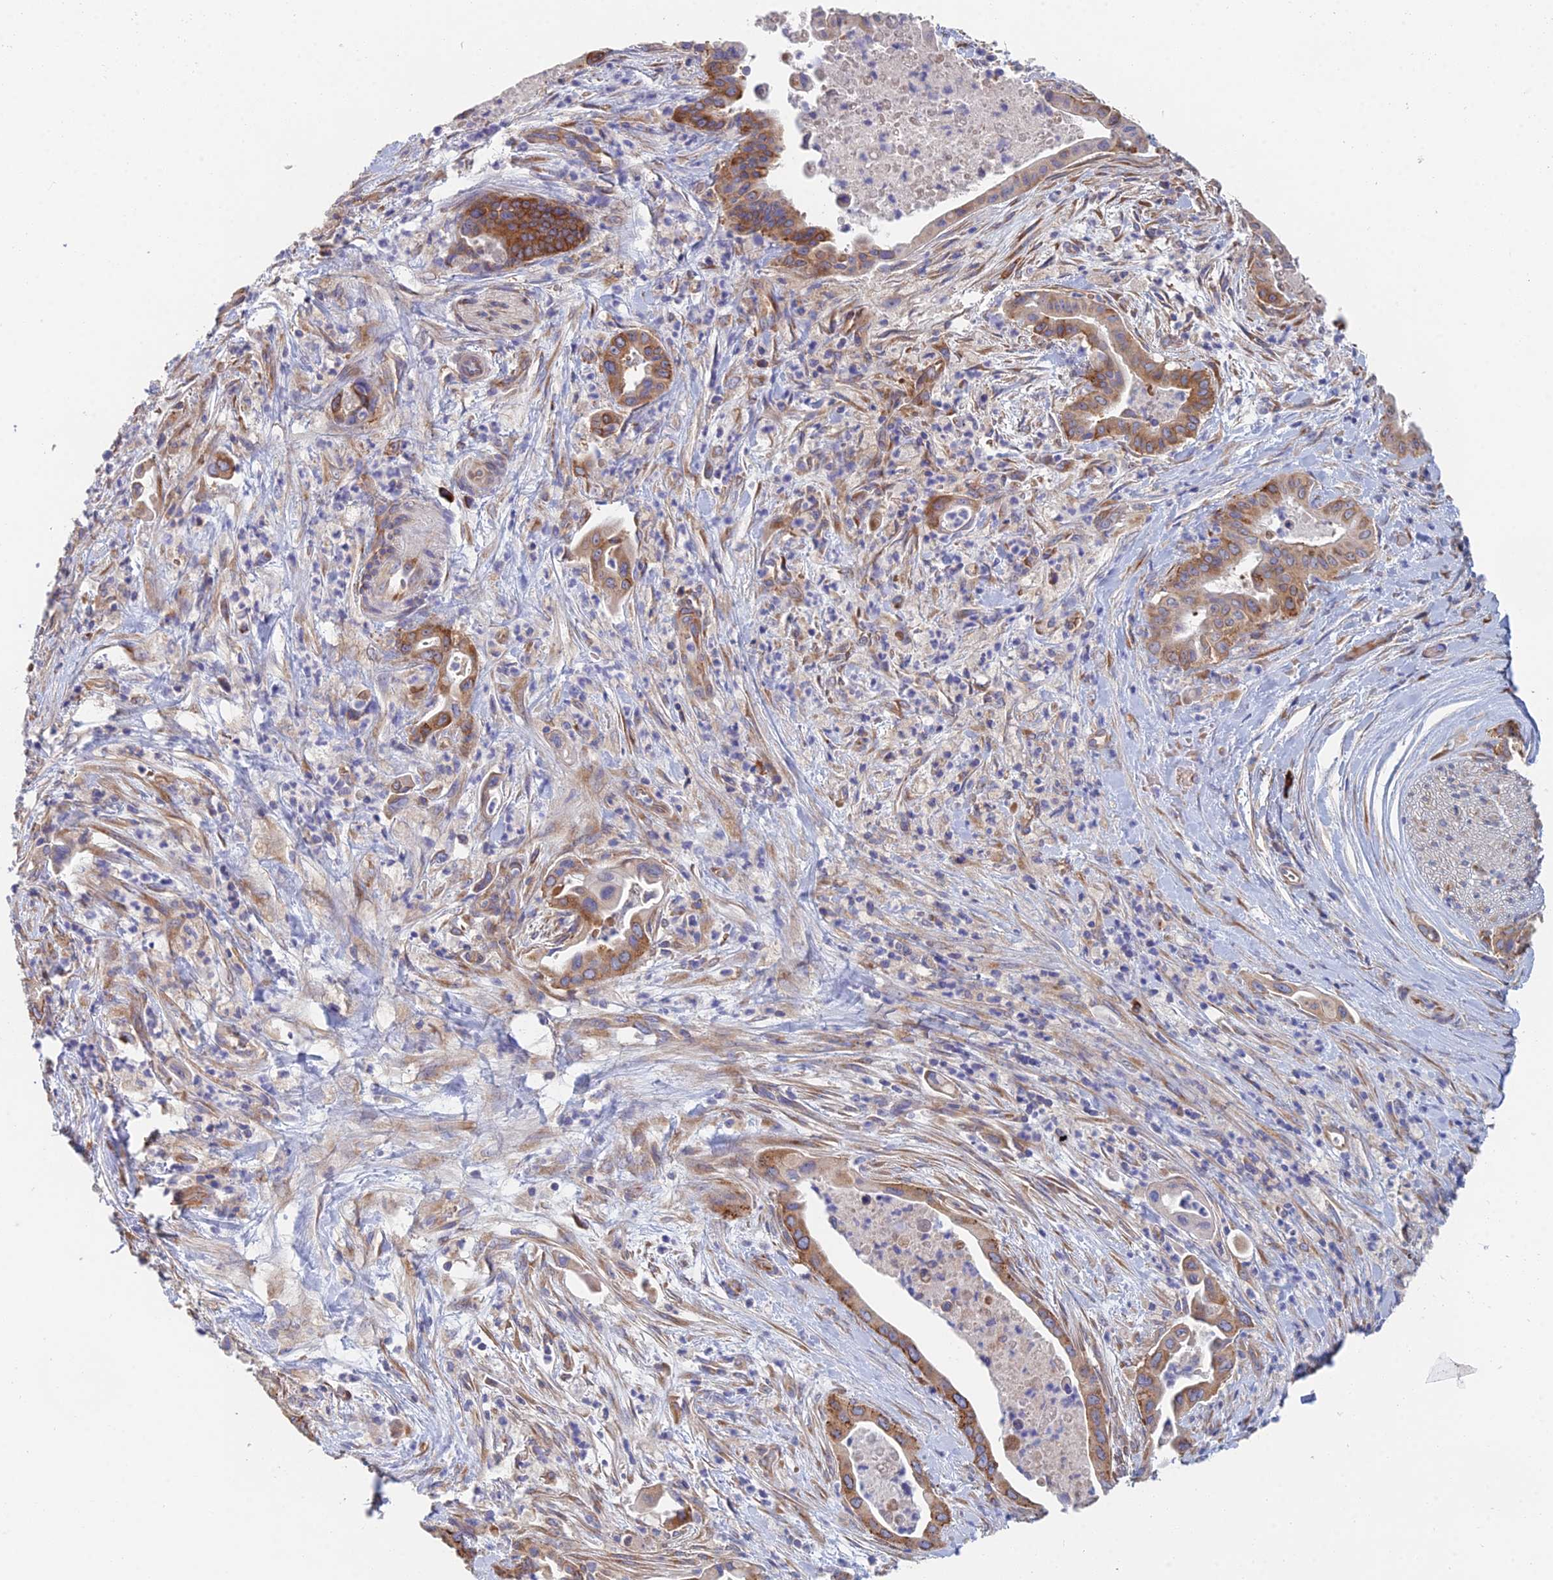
{"staining": {"intensity": "moderate", "quantity": ">75%", "location": "cytoplasmic/membranous"}, "tissue": "pancreatic cancer", "cell_type": "Tumor cells", "image_type": "cancer", "snomed": [{"axis": "morphology", "description": "Adenocarcinoma, NOS"}, {"axis": "topography", "description": "Pancreas"}], "caption": "A high-resolution photomicrograph shows immunohistochemistry staining of adenocarcinoma (pancreatic), which reveals moderate cytoplasmic/membranous positivity in about >75% of tumor cells.", "gene": "ELOF1", "patient": {"sex": "female", "age": 77}}